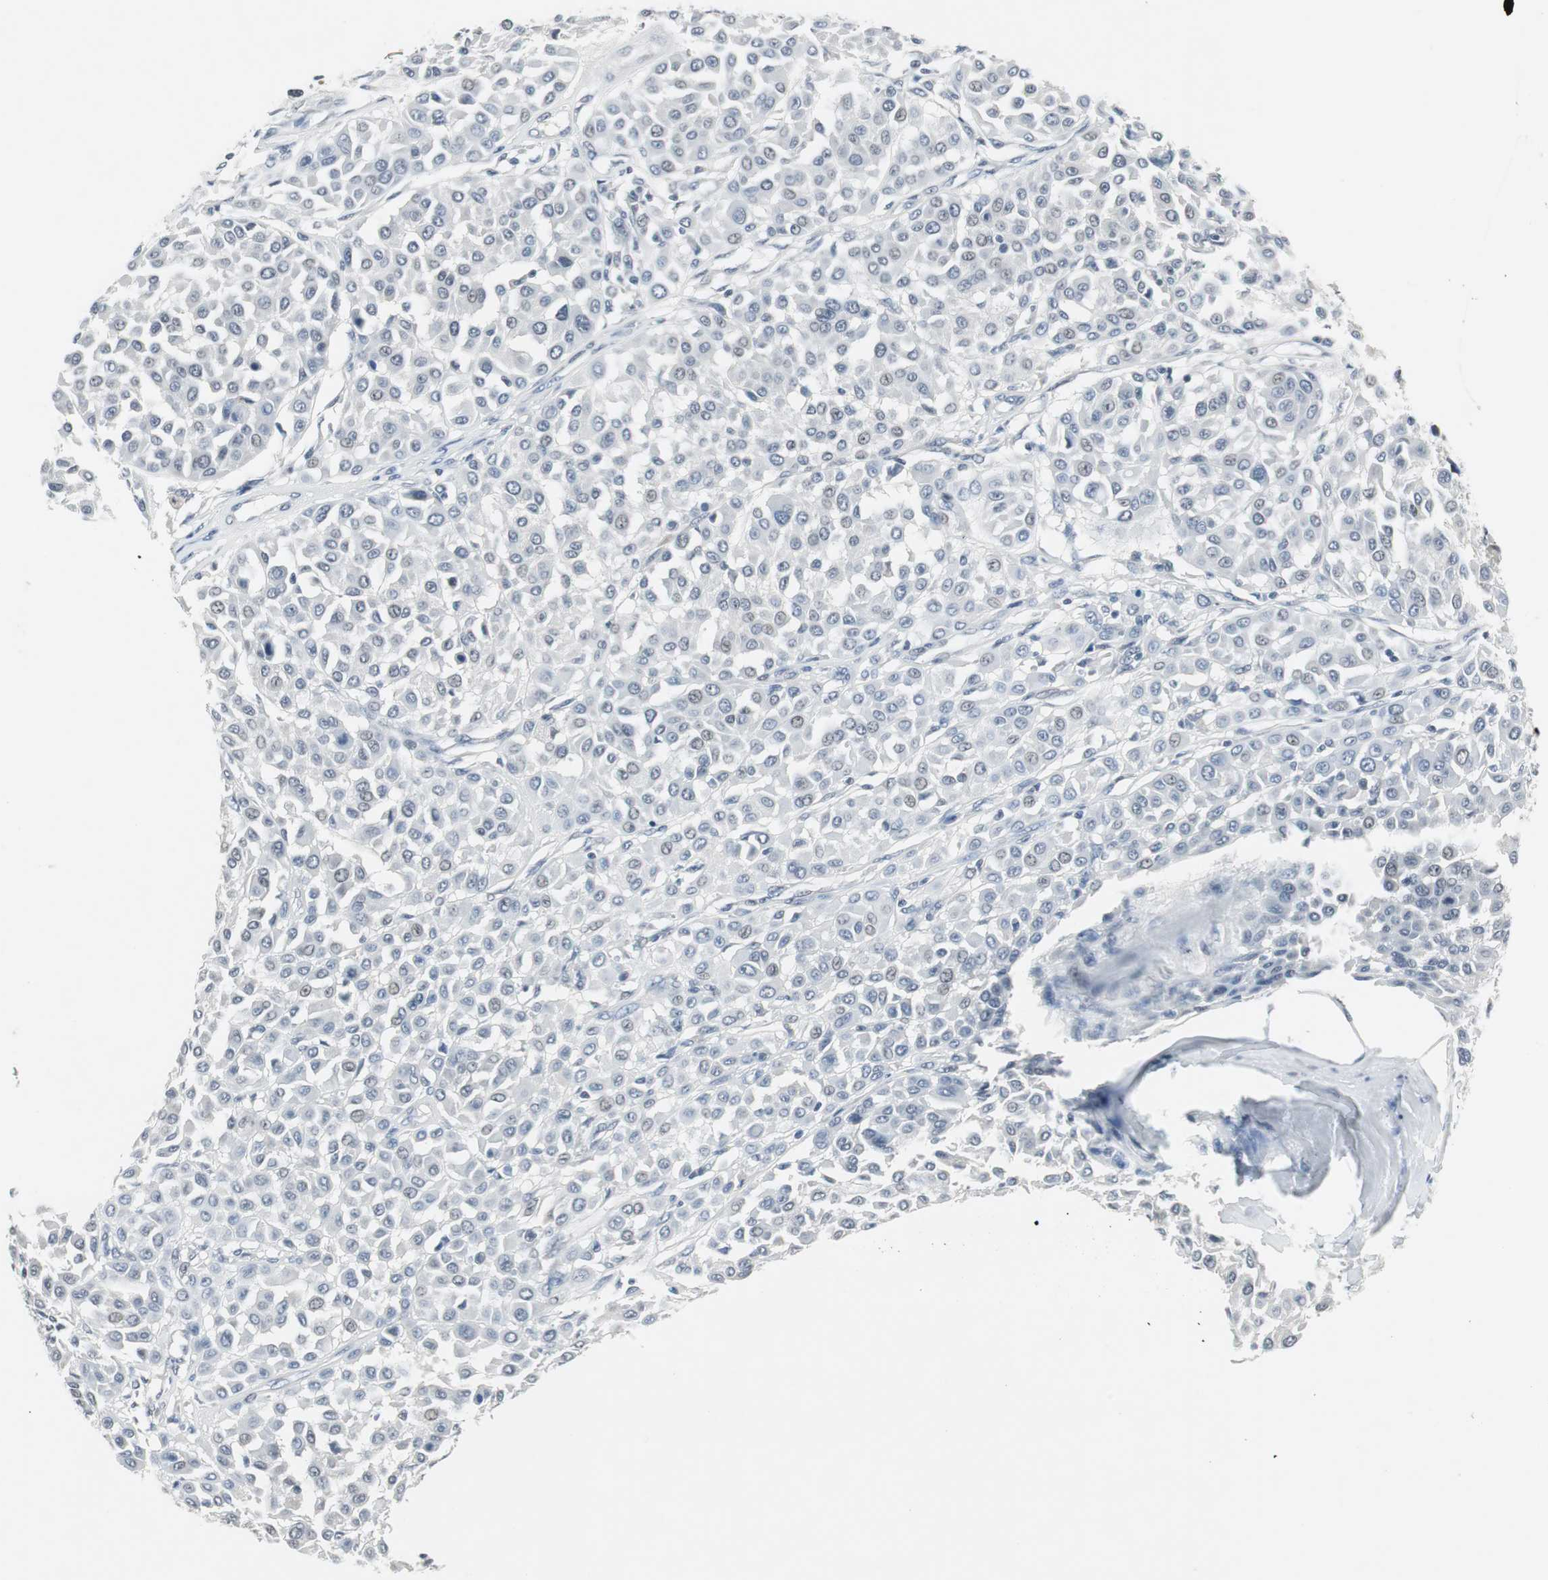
{"staining": {"intensity": "negative", "quantity": "none", "location": "none"}, "tissue": "melanoma", "cell_type": "Tumor cells", "image_type": "cancer", "snomed": [{"axis": "morphology", "description": "Malignant melanoma, Metastatic site"}, {"axis": "topography", "description": "Soft tissue"}], "caption": "DAB immunohistochemical staining of human malignant melanoma (metastatic site) demonstrates no significant staining in tumor cells.", "gene": "ELK1", "patient": {"sex": "male", "age": 41}}